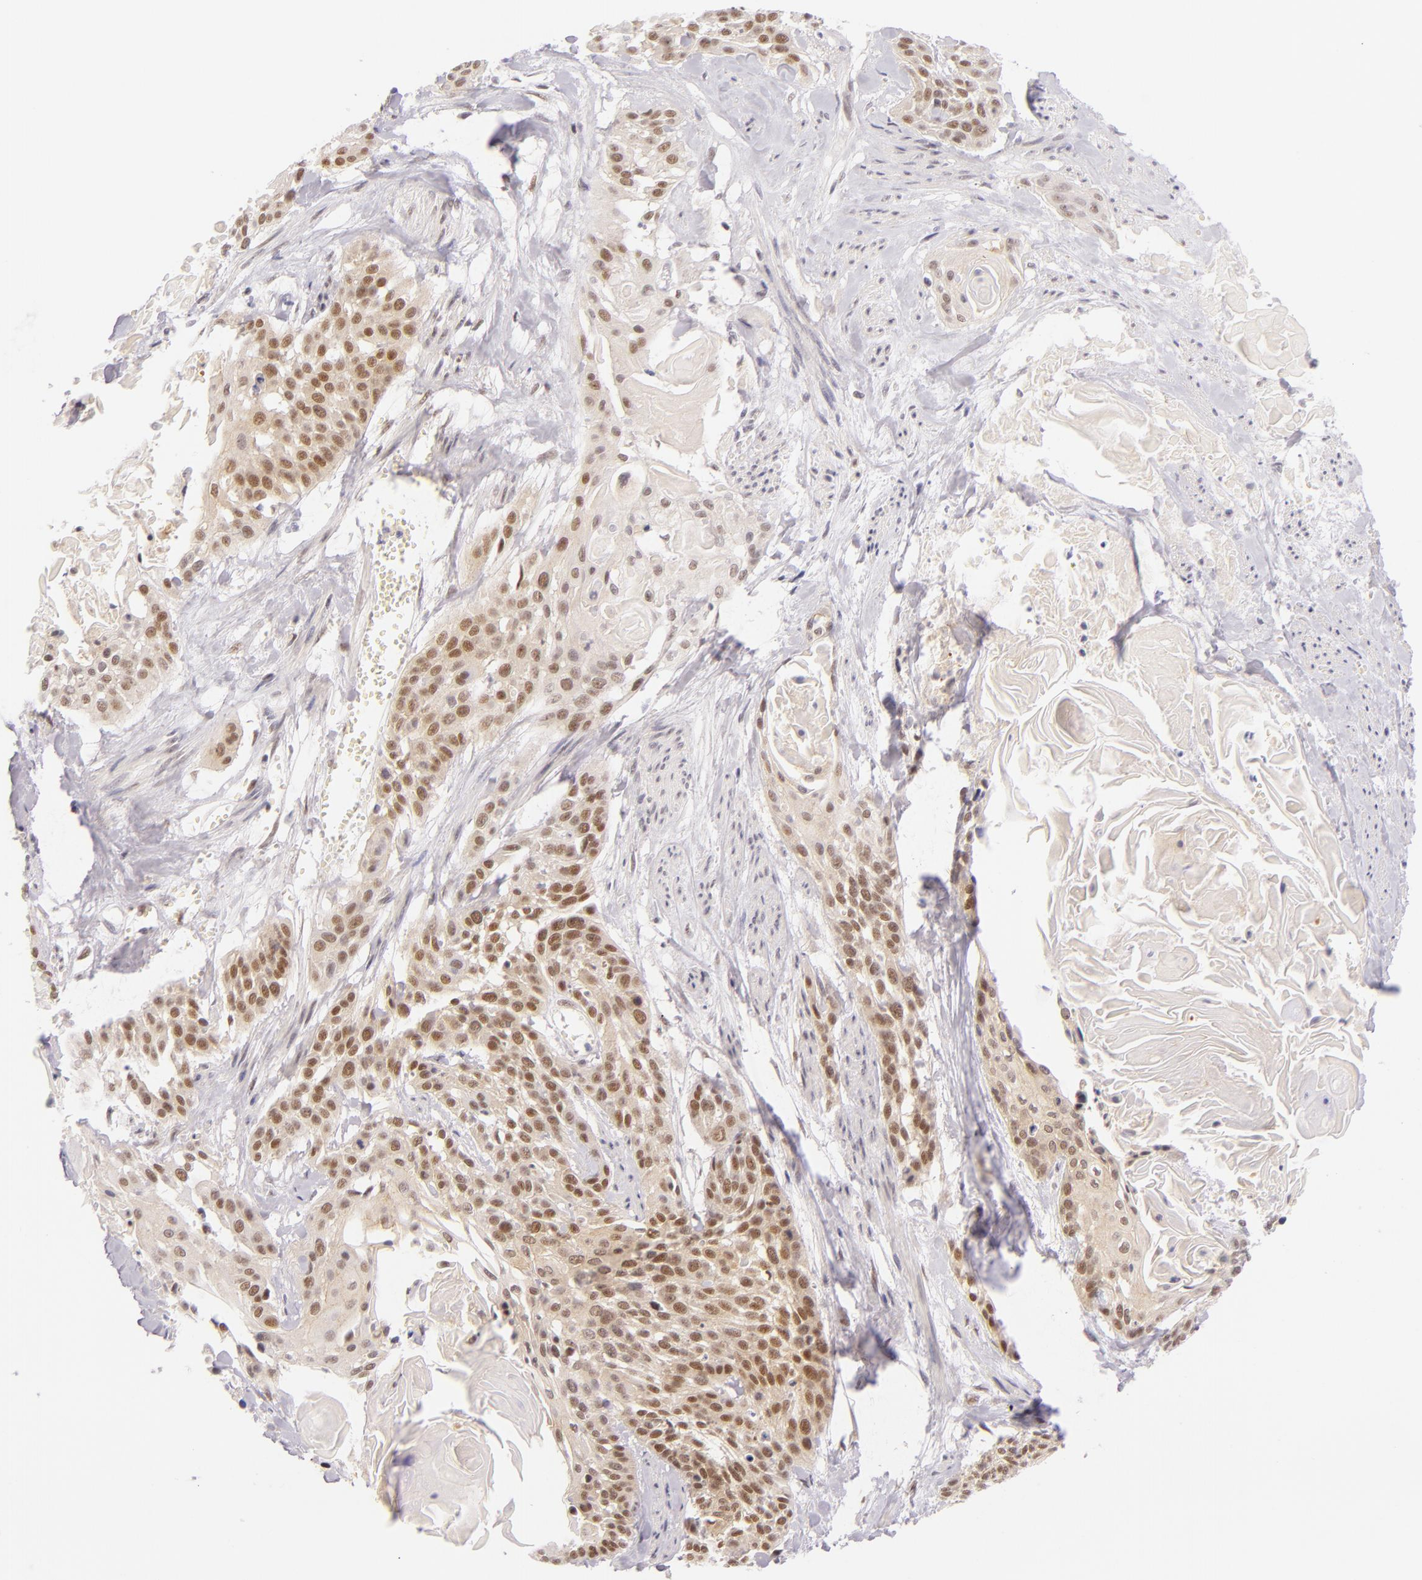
{"staining": {"intensity": "moderate", "quantity": "25%-75%", "location": "nuclear"}, "tissue": "cervical cancer", "cell_type": "Tumor cells", "image_type": "cancer", "snomed": [{"axis": "morphology", "description": "Squamous cell carcinoma, NOS"}, {"axis": "topography", "description": "Cervix"}], "caption": "Immunohistochemical staining of cervical cancer (squamous cell carcinoma) exhibits medium levels of moderate nuclear protein staining in approximately 25%-75% of tumor cells.", "gene": "BCL3", "patient": {"sex": "female", "age": 57}}